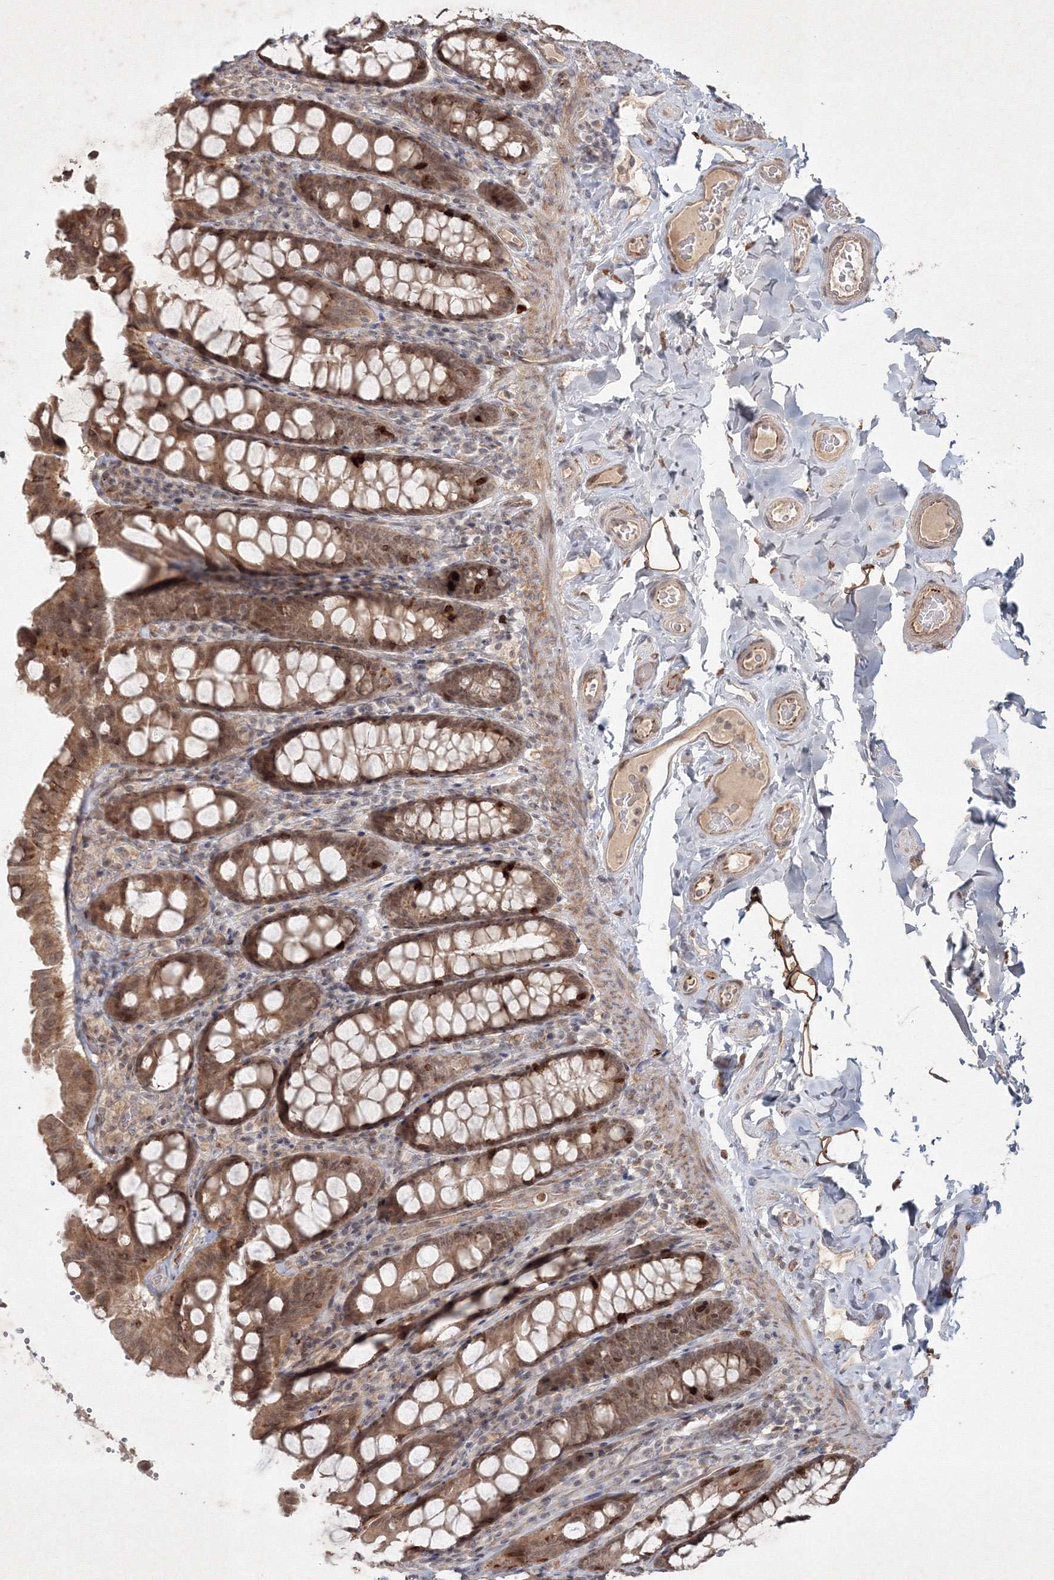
{"staining": {"intensity": "moderate", "quantity": ">75%", "location": "cytoplasmic/membranous"}, "tissue": "colon", "cell_type": "Endothelial cells", "image_type": "normal", "snomed": [{"axis": "morphology", "description": "Normal tissue, NOS"}, {"axis": "topography", "description": "Colon"}, {"axis": "topography", "description": "Peripheral nerve tissue"}], "caption": "Immunohistochemical staining of unremarkable colon displays medium levels of moderate cytoplasmic/membranous staining in about >75% of endothelial cells.", "gene": "KIF20A", "patient": {"sex": "female", "age": 61}}